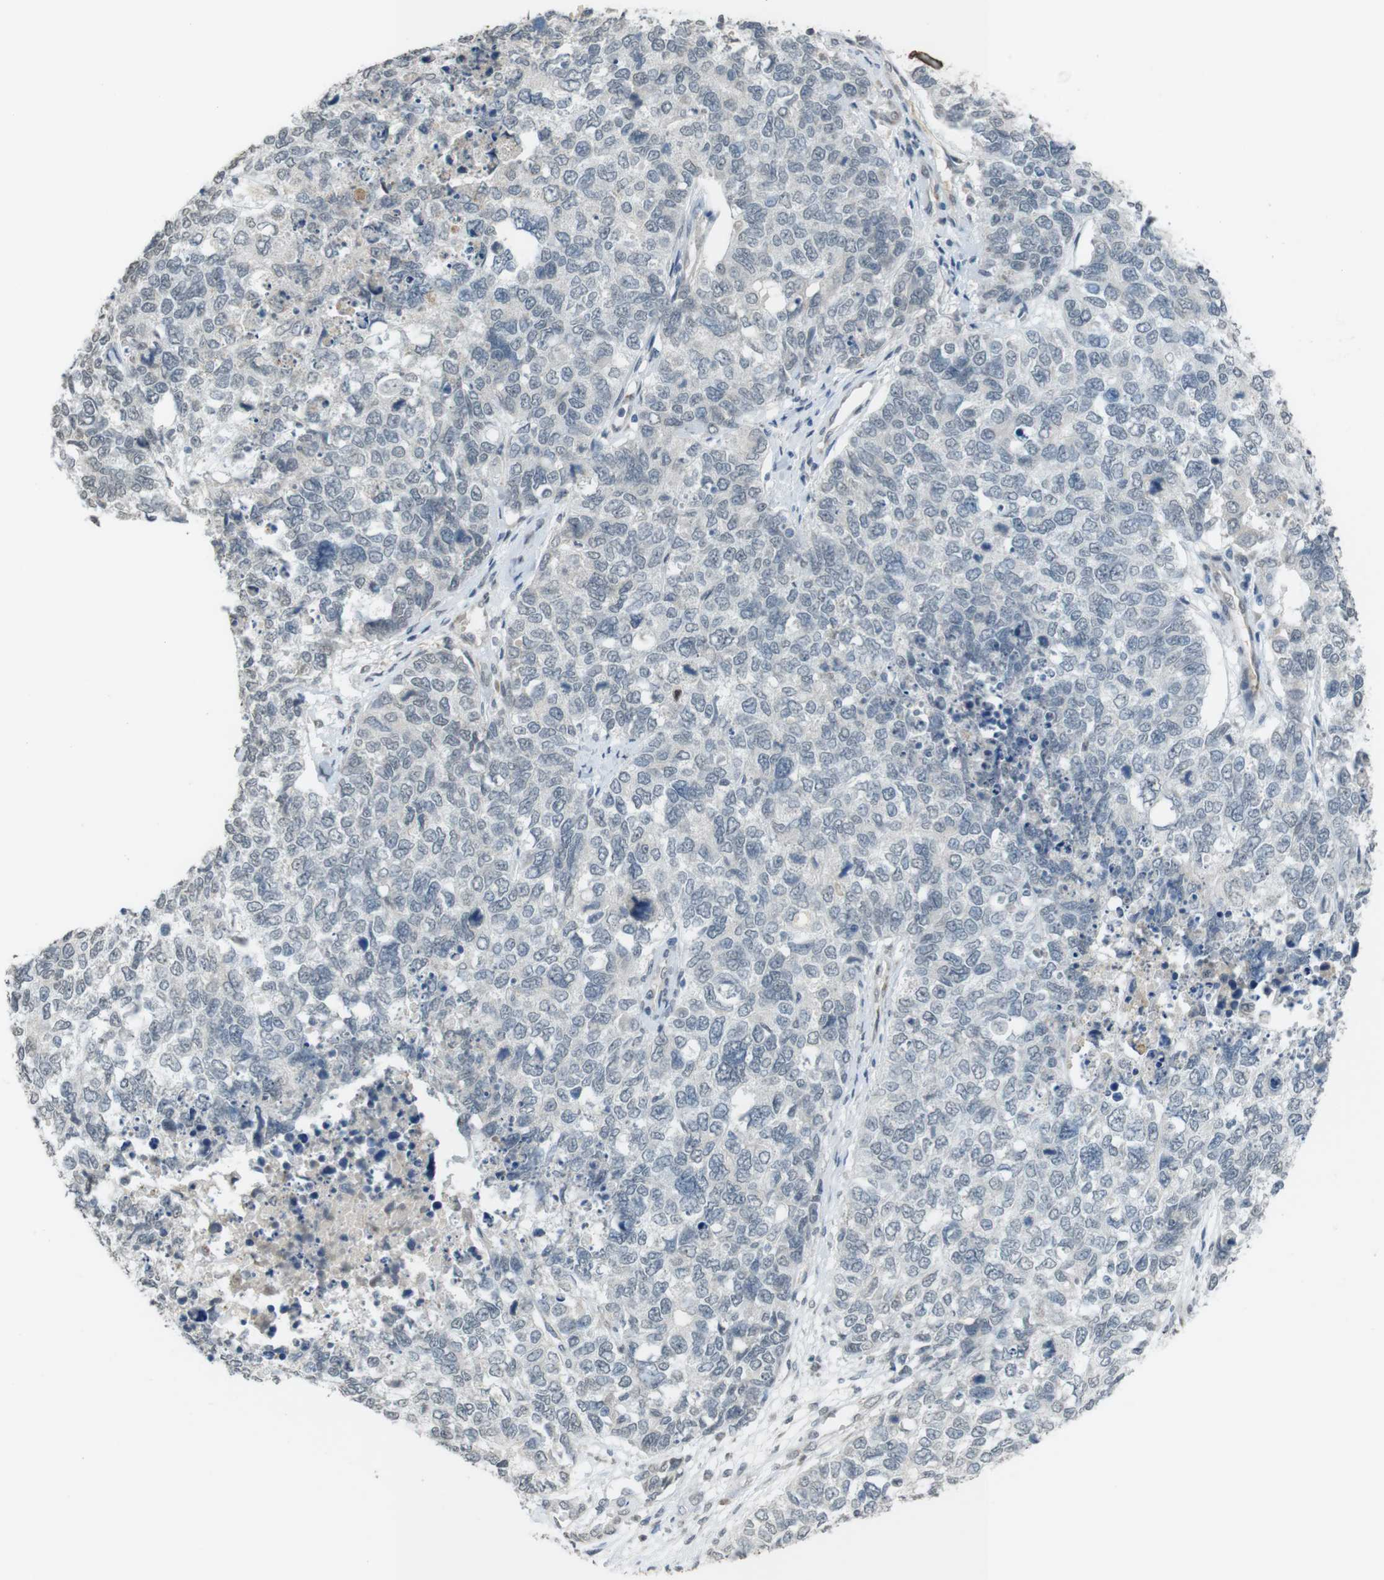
{"staining": {"intensity": "negative", "quantity": "none", "location": "none"}, "tissue": "cervical cancer", "cell_type": "Tumor cells", "image_type": "cancer", "snomed": [{"axis": "morphology", "description": "Squamous cell carcinoma, NOS"}, {"axis": "topography", "description": "Cervix"}], "caption": "This is an immunohistochemistry micrograph of human cervical squamous cell carcinoma. There is no staining in tumor cells.", "gene": "FZD10", "patient": {"sex": "female", "age": 63}}